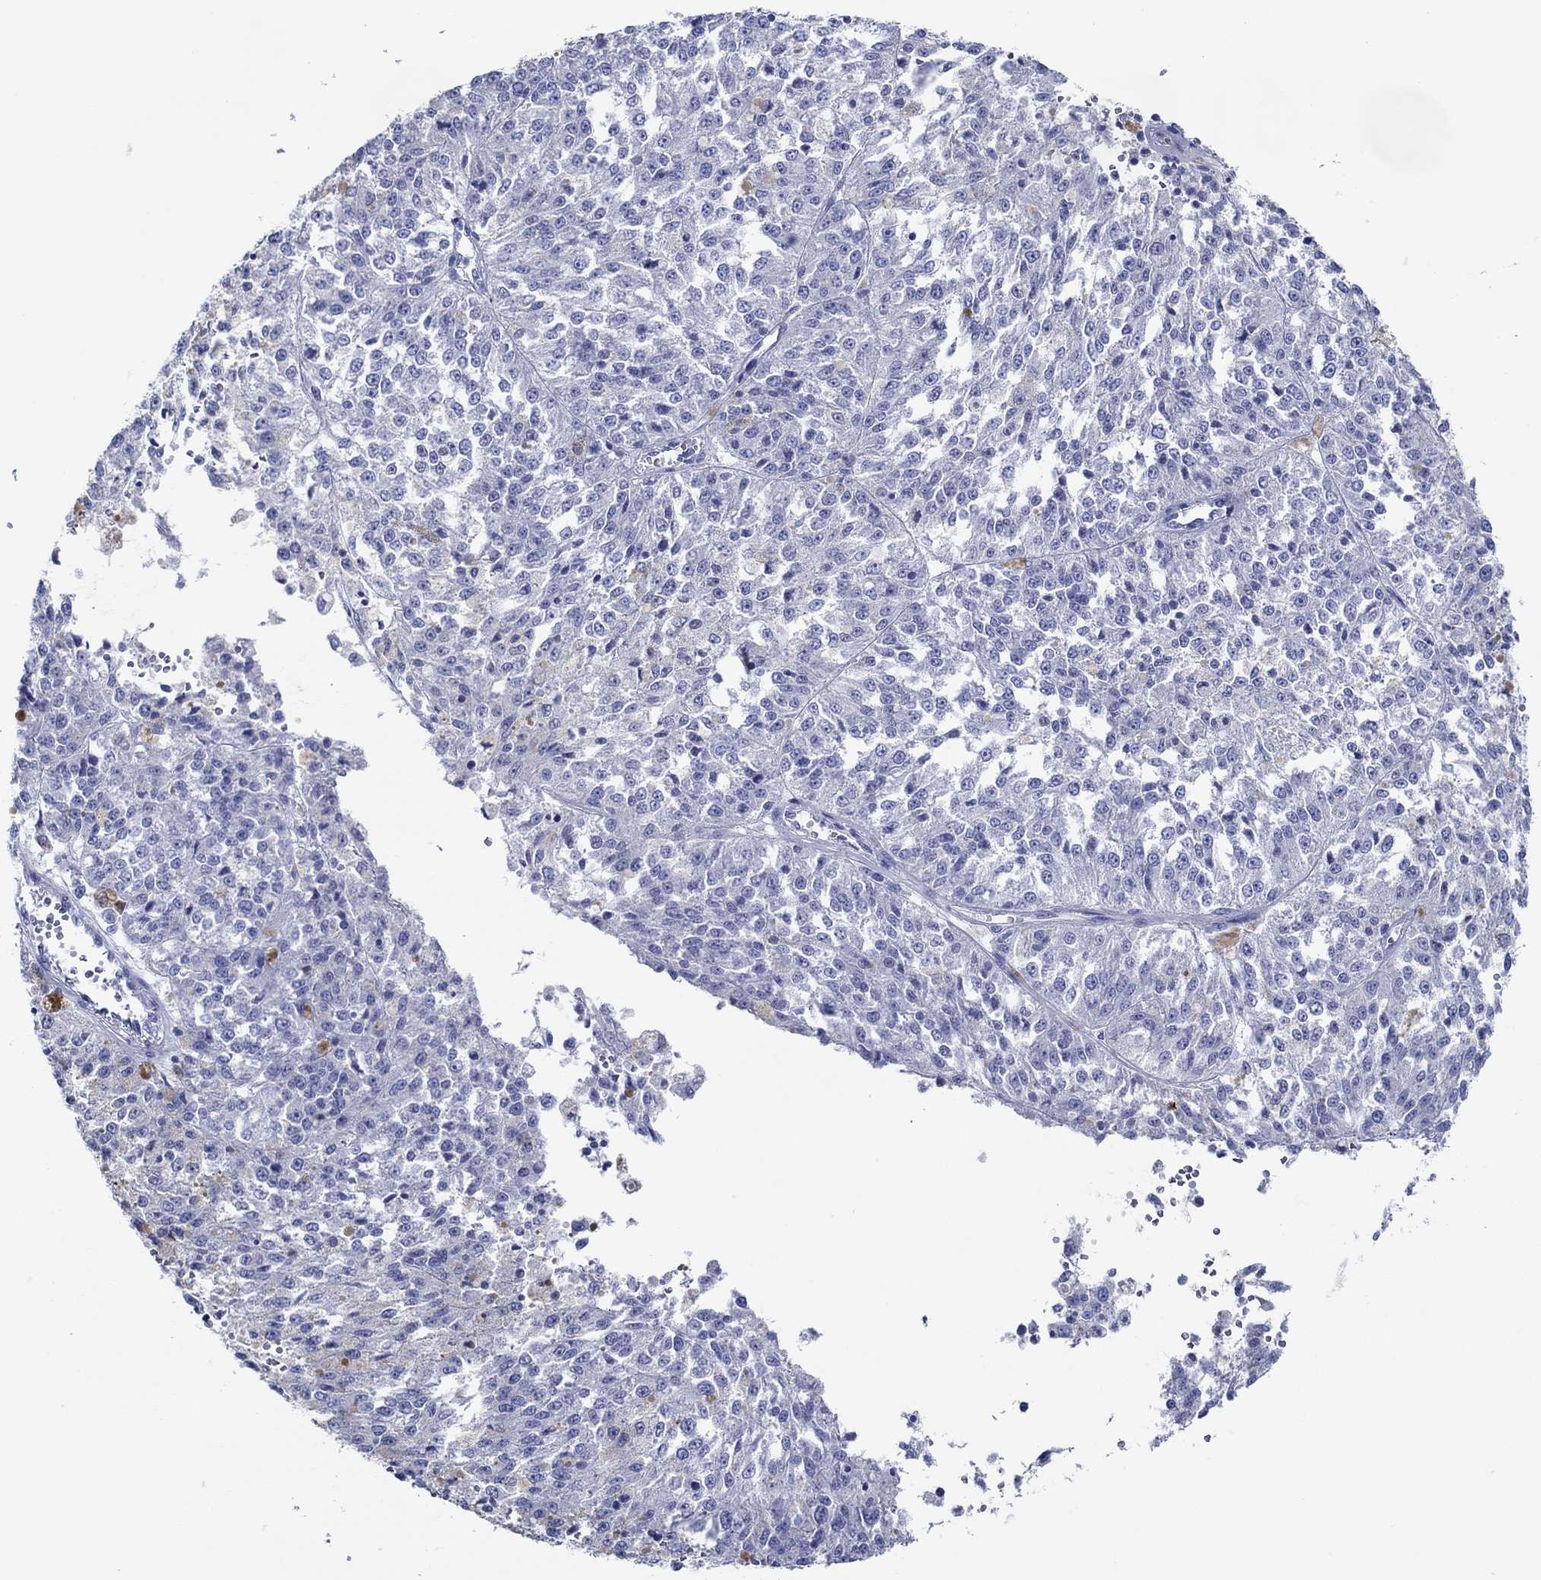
{"staining": {"intensity": "negative", "quantity": "none", "location": "none"}, "tissue": "melanoma", "cell_type": "Tumor cells", "image_type": "cancer", "snomed": [{"axis": "morphology", "description": "Malignant melanoma, Metastatic site"}, {"axis": "topography", "description": "Lymph node"}], "caption": "Tumor cells show no significant protein expression in malignant melanoma (metastatic site).", "gene": "IGFBP6", "patient": {"sex": "female", "age": 64}}